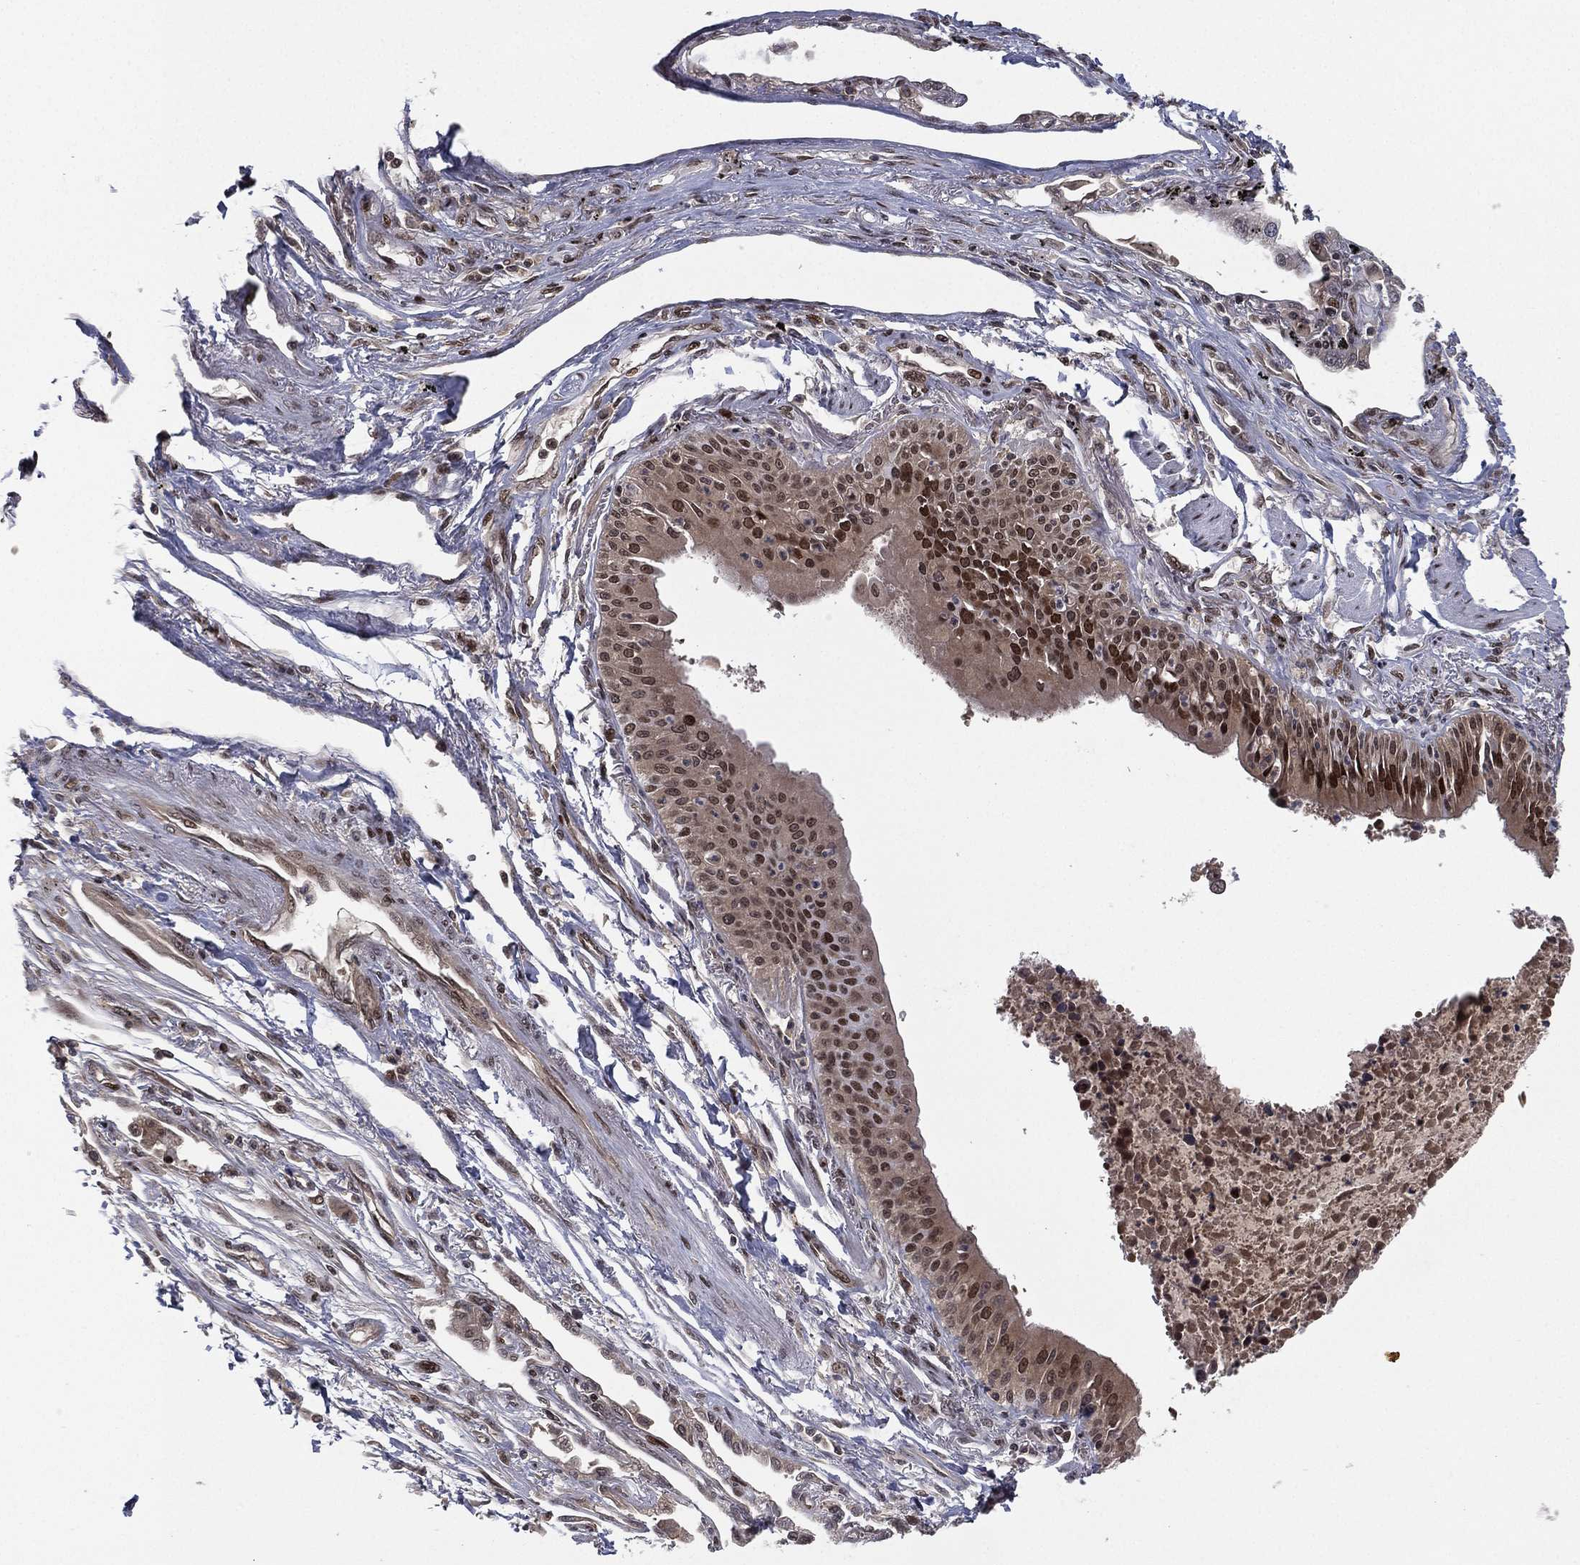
{"staining": {"intensity": "strong", "quantity": "<25%", "location": "nuclear"}, "tissue": "lung cancer", "cell_type": "Tumor cells", "image_type": "cancer", "snomed": [{"axis": "morphology", "description": "Squamous cell carcinoma, NOS"}, {"axis": "topography", "description": "Lung"}], "caption": "Lung squamous cell carcinoma tissue reveals strong nuclear positivity in about <25% of tumor cells", "gene": "RTF1", "patient": {"sex": "male", "age": 73}}